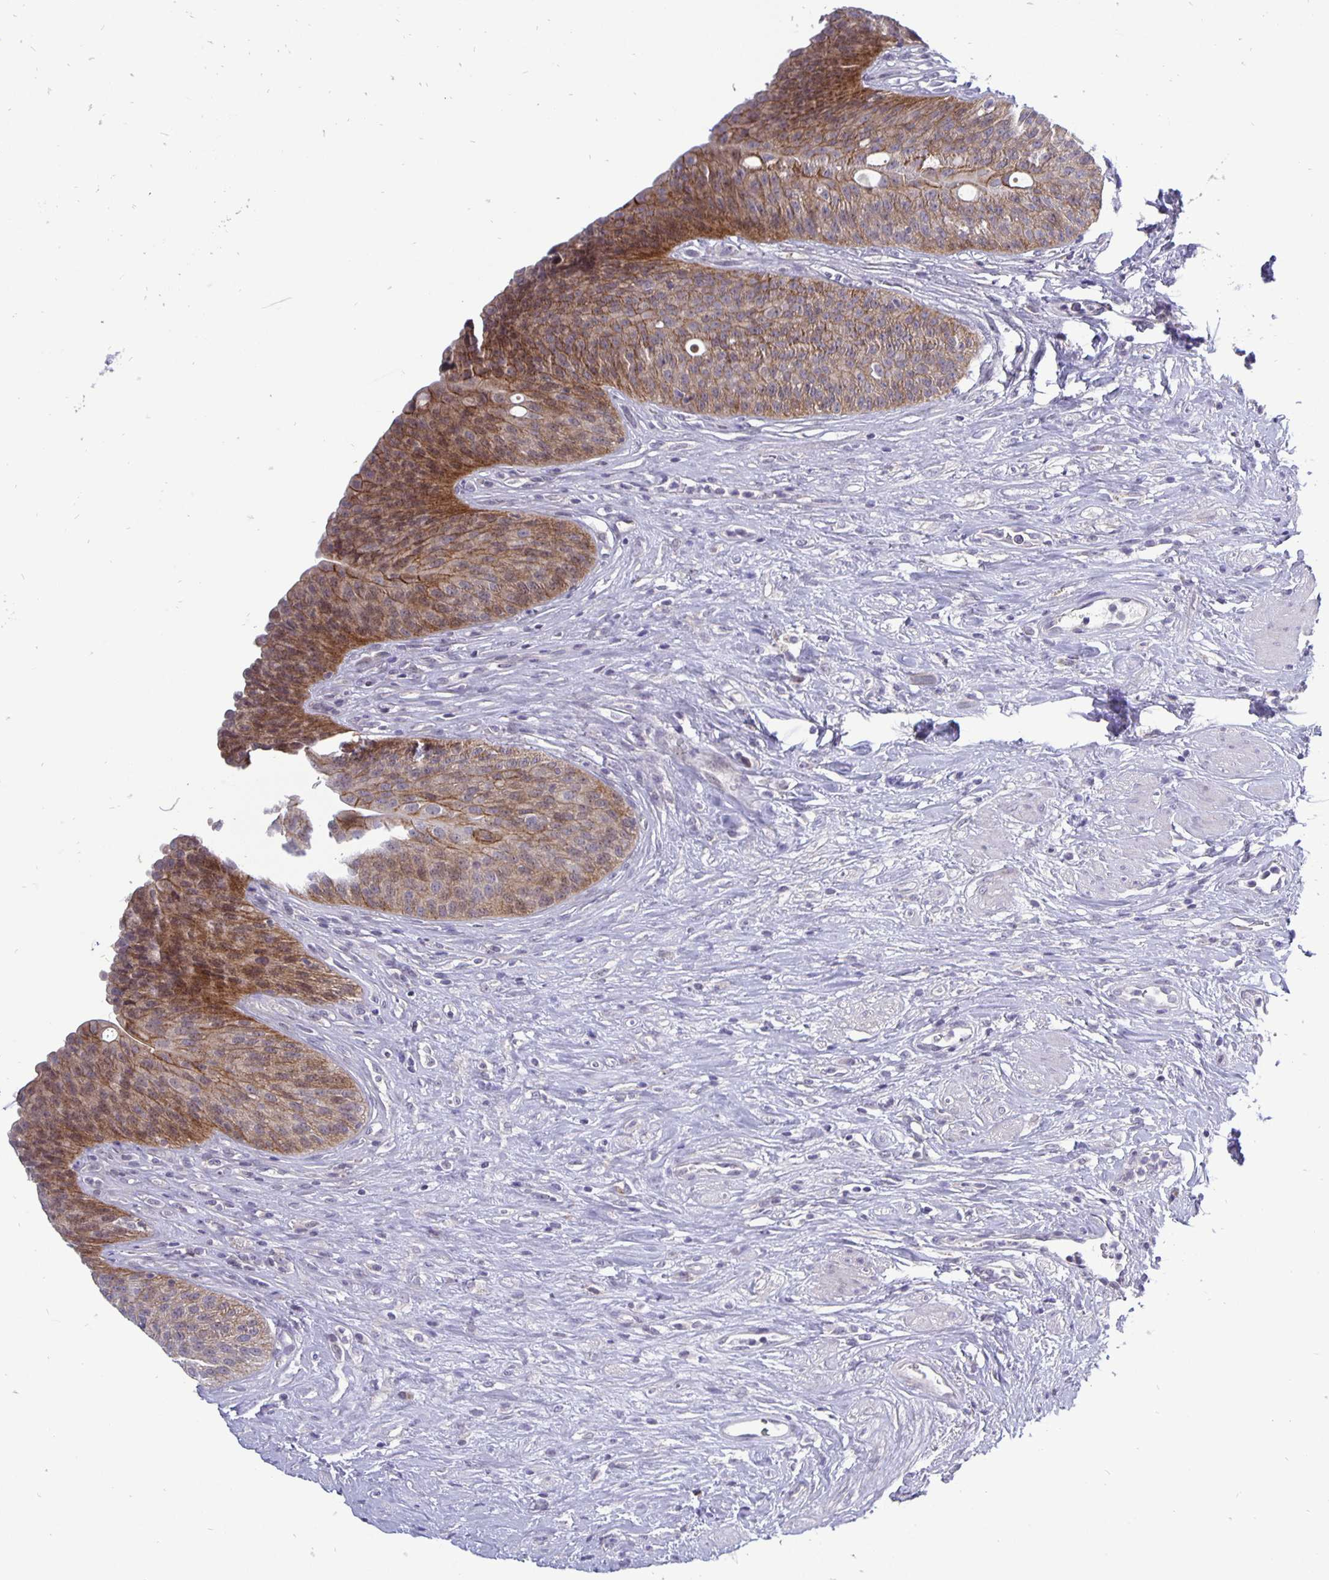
{"staining": {"intensity": "moderate", "quantity": "25%-75%", "location": "cytoplasmic/membranous"}, "tissue": "urinary bladder", "cell_type": "Urothelial cells", "image_type": "normal", "snomed": [{"axis": "morphology", "description": "Normal tissue, NOS"}, {"axis": "topography", "description": "Urinary bladder"}], "caption": "Urothelial cells display medium levels of moderate cytoplasmic/membranous positivity in approximately 25%-75% of cells in normal urinary bladder. (DAB IHC with brightfield microscopy, high magnification).", "gene": "ERBB2", "patient": {"sex": "female", "age": 56}}